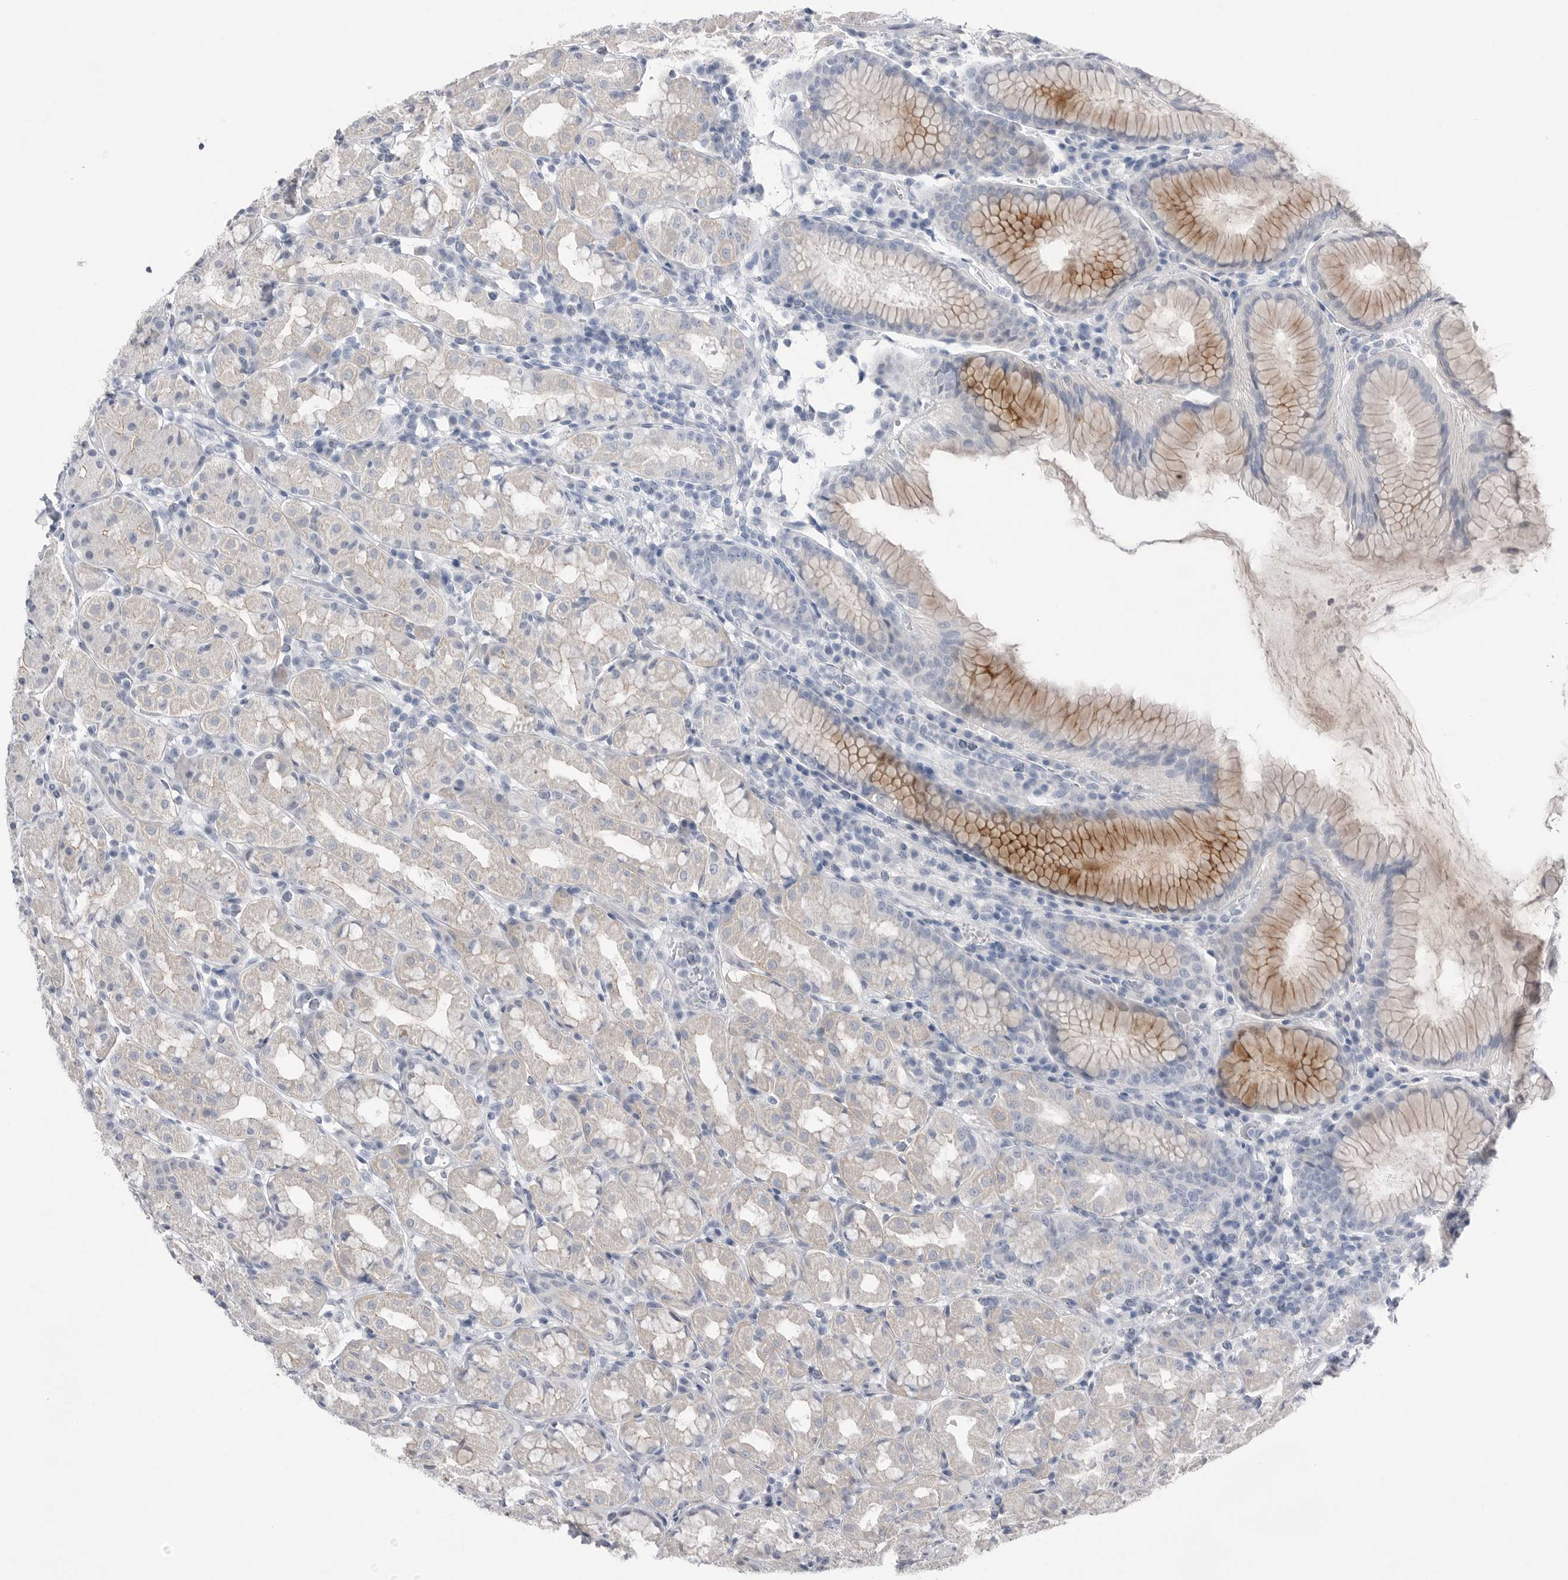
{"staining": {"intensity": "moderate", "quantity": "<25%", "location": "cytoplasmic/membranous"}, "tissue": "stomach", "cell_type": "Glandular cells", "image_type": "normal", "snomed": [{"axis": "morphology", "description": "Normal tissue, NOS"}, {"axis": "topography", "description": "Stomach, lower"}], "caption": "A histopathology image of human stomach stained for a protein exhibits moderate cytoplasmic/membranous brown staining in glandular cells. (DAB = brown stain, brightfield microscopy at high magnification).", "gene": "ABHD12", "patient": {"sex": "female", "age": 56}}